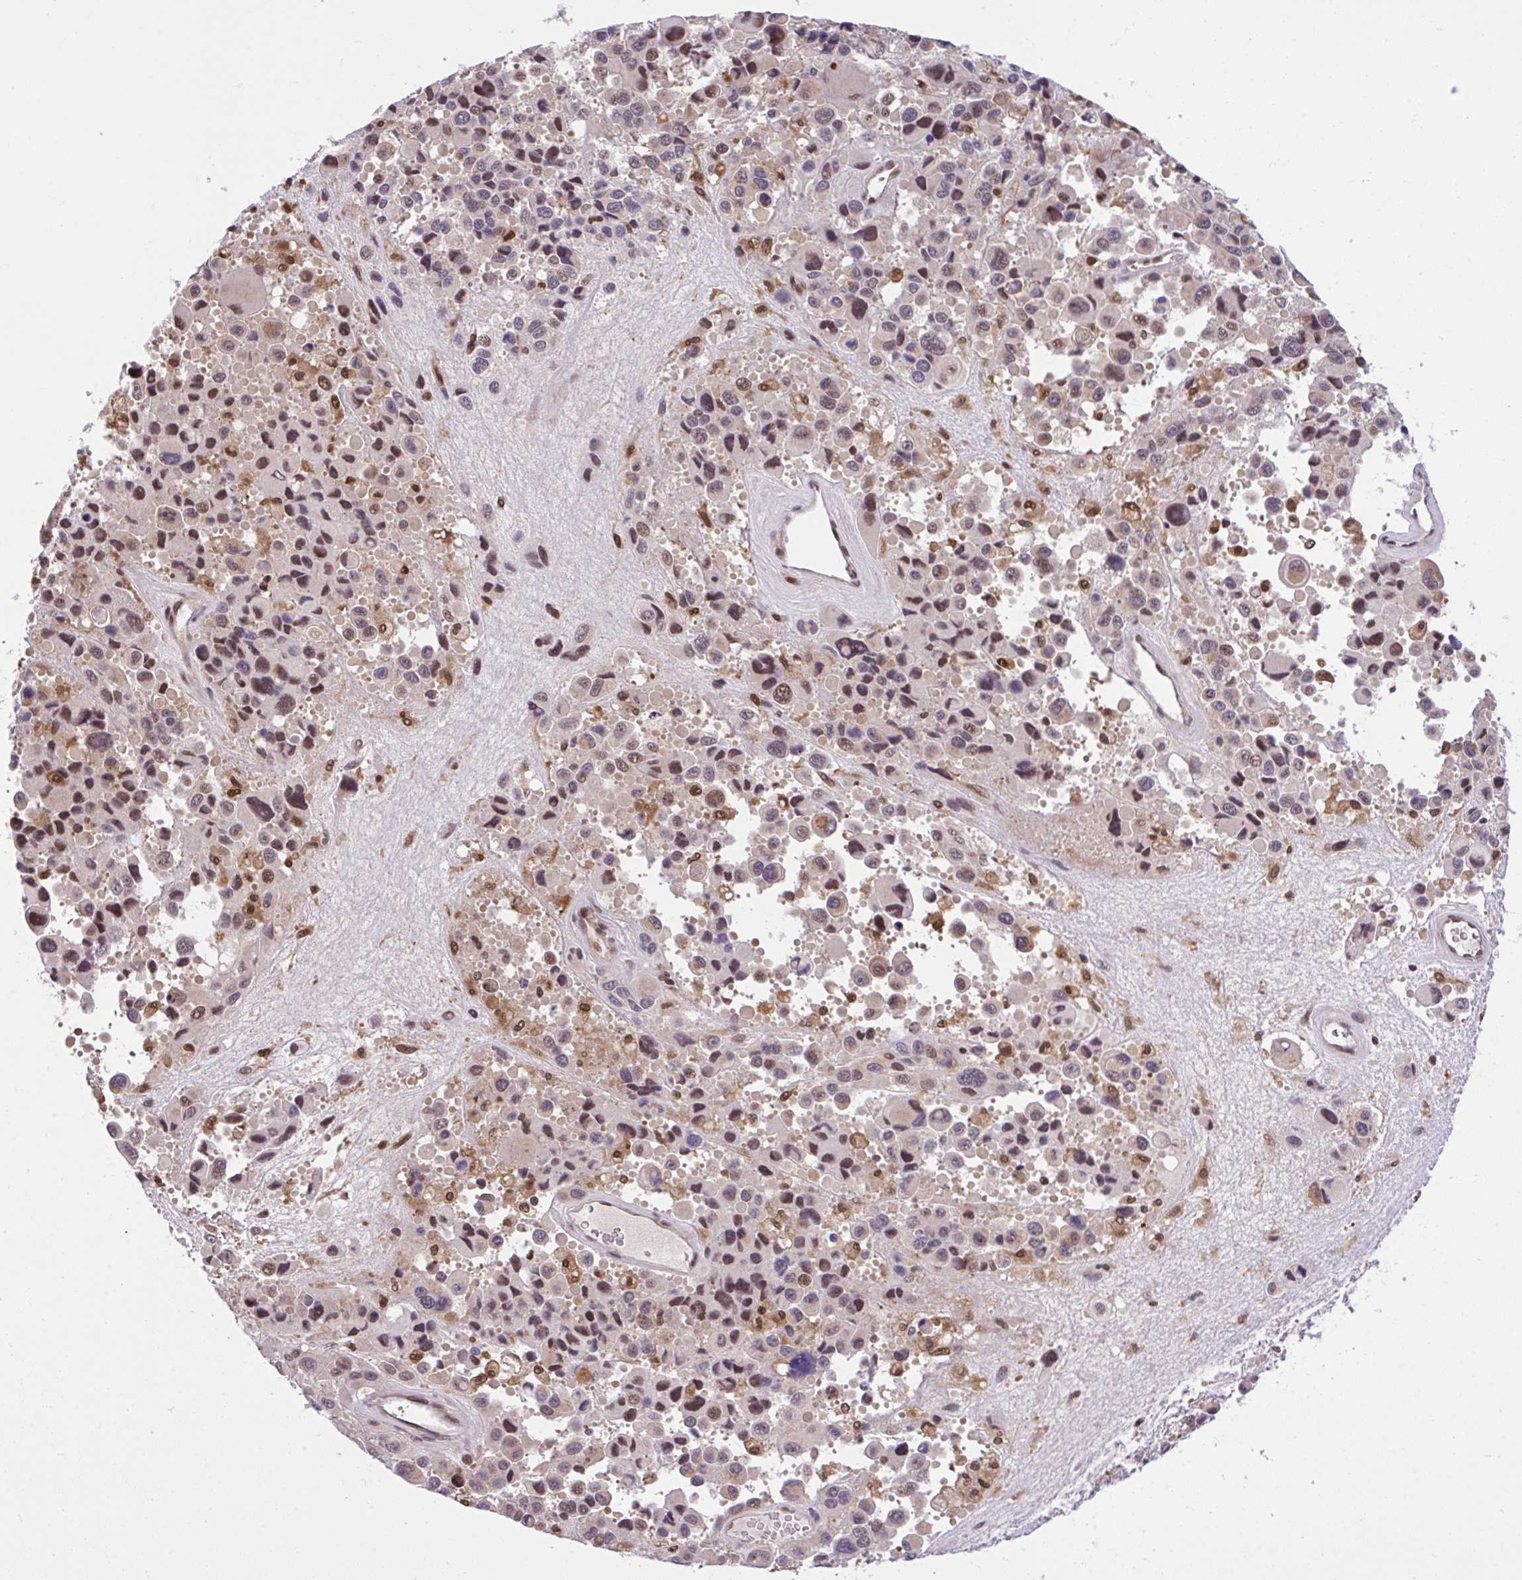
{"staining": {"intensity": "moderate", "quantity": "25%-75%", "location": "nuclear"}, "tissue": "melanoma", "cell_type": "Tumor cells", "image_type": "cancer", "snomed": [{"axis": "morphology", "description": "Malignant melanoma, Metastatic site"}, {"axis": "topography", "description": "Lymph node"}], "caption": "High-magnification brightfield microscopy of melanoma stained with DAB (3,3'-diaminobenzidine) (brown) and counterstained with hematoxylin (blue). tumor cells exhibit moderate nuclear positivity is seen in about25%-75% of cells.", "gene": "GLIS3", "patient": {"sex": "female", "age": 65}}